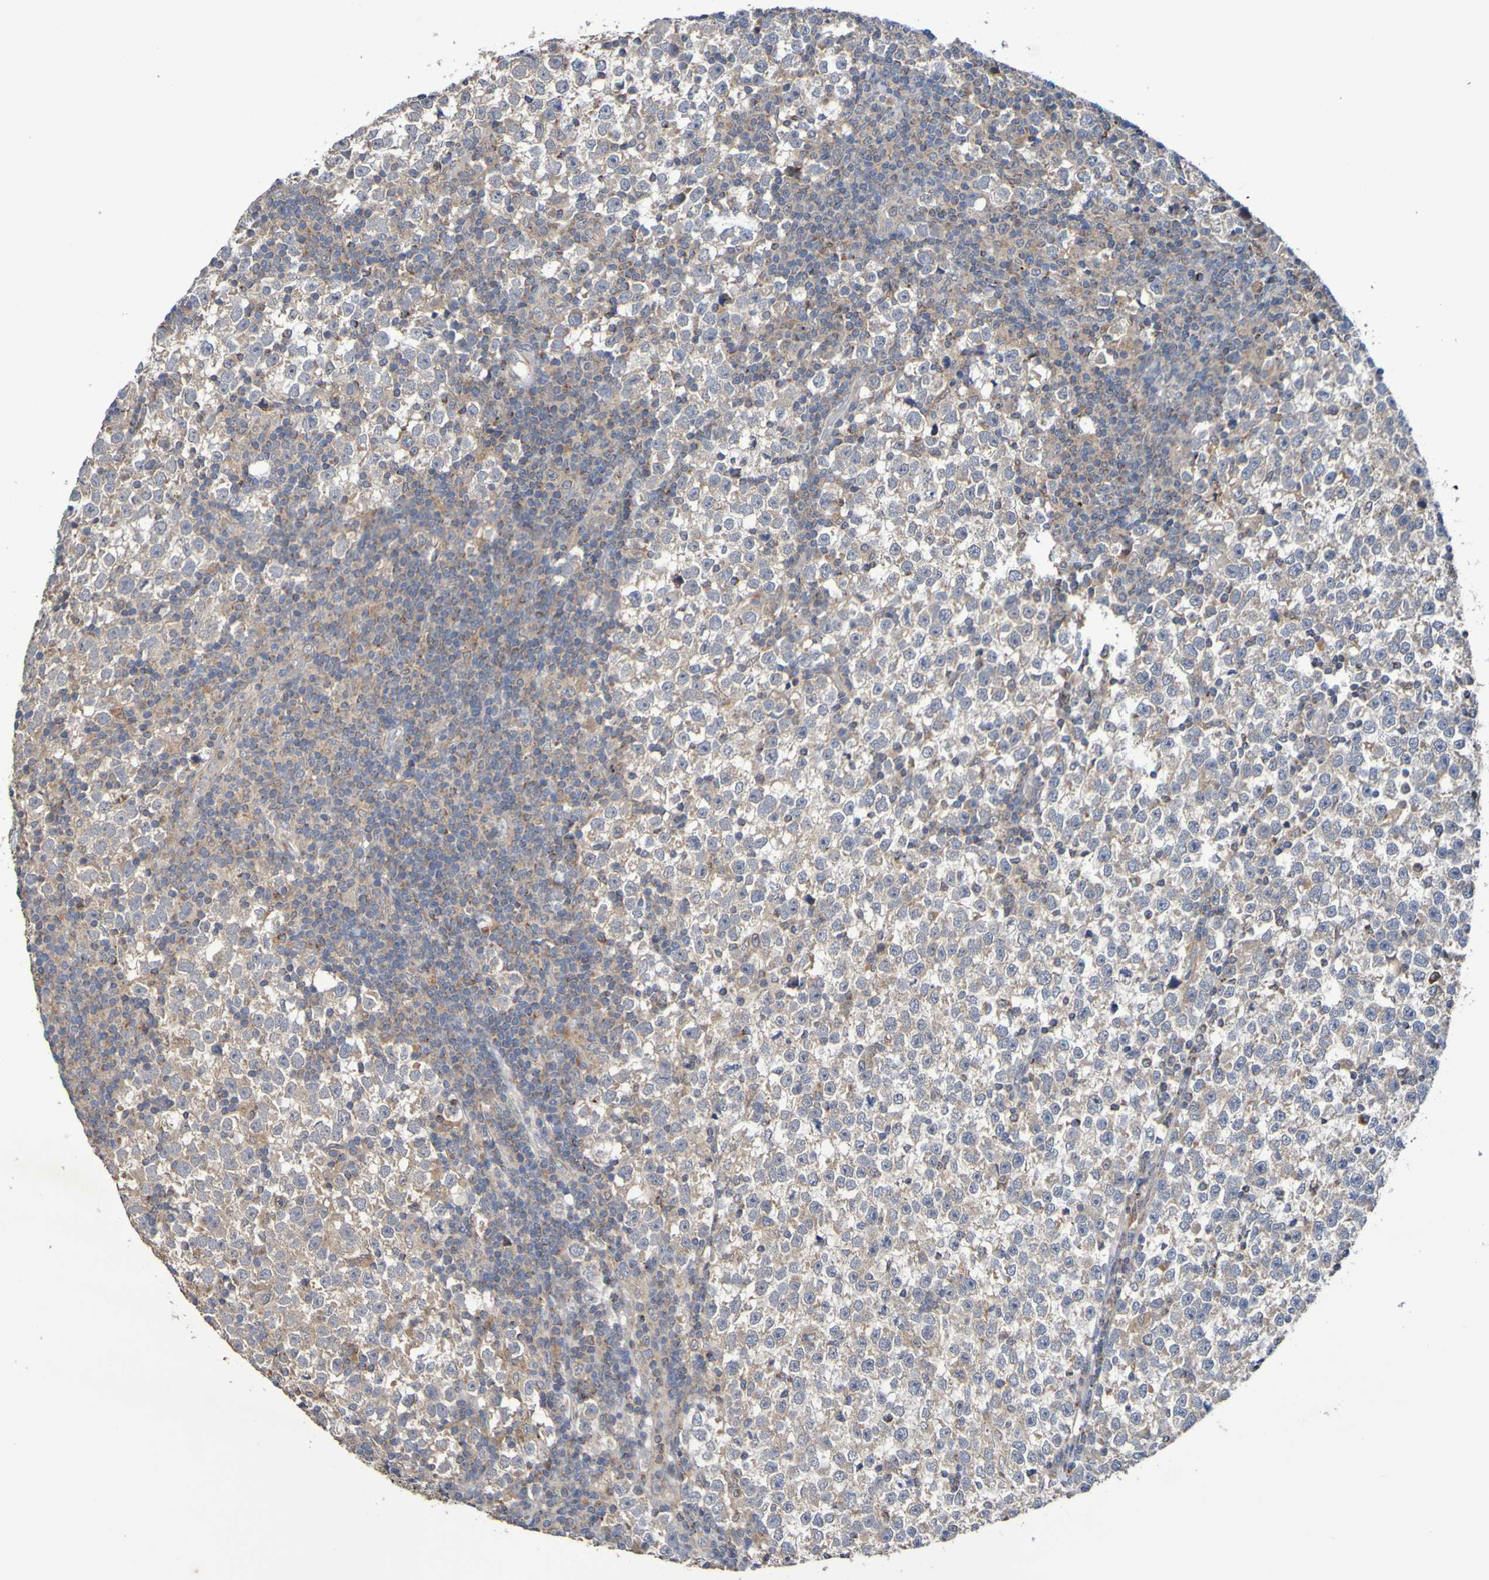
{"staining": {"intensity": "moderate", "quantity": "25%-75%", "location": "cytoplasmic/membranous"}, "tissue": "testis cancer", "cell_type": "Tumor cells", "image_type": "cancer", "snomed": [{"axis": "morphology", "description": "Seminoma, NOS"}, {"axis": "topography", "description": "Testis"}], "caption": "About 25%-75% of tumor cells in seminoma (testis) demonstrate moderate cytoplasmic/membranous protein staining as visualized by brown immunohistochemical staining.", "gene": "C3orf18", "patient": {"sex": "male", "age": 43}}